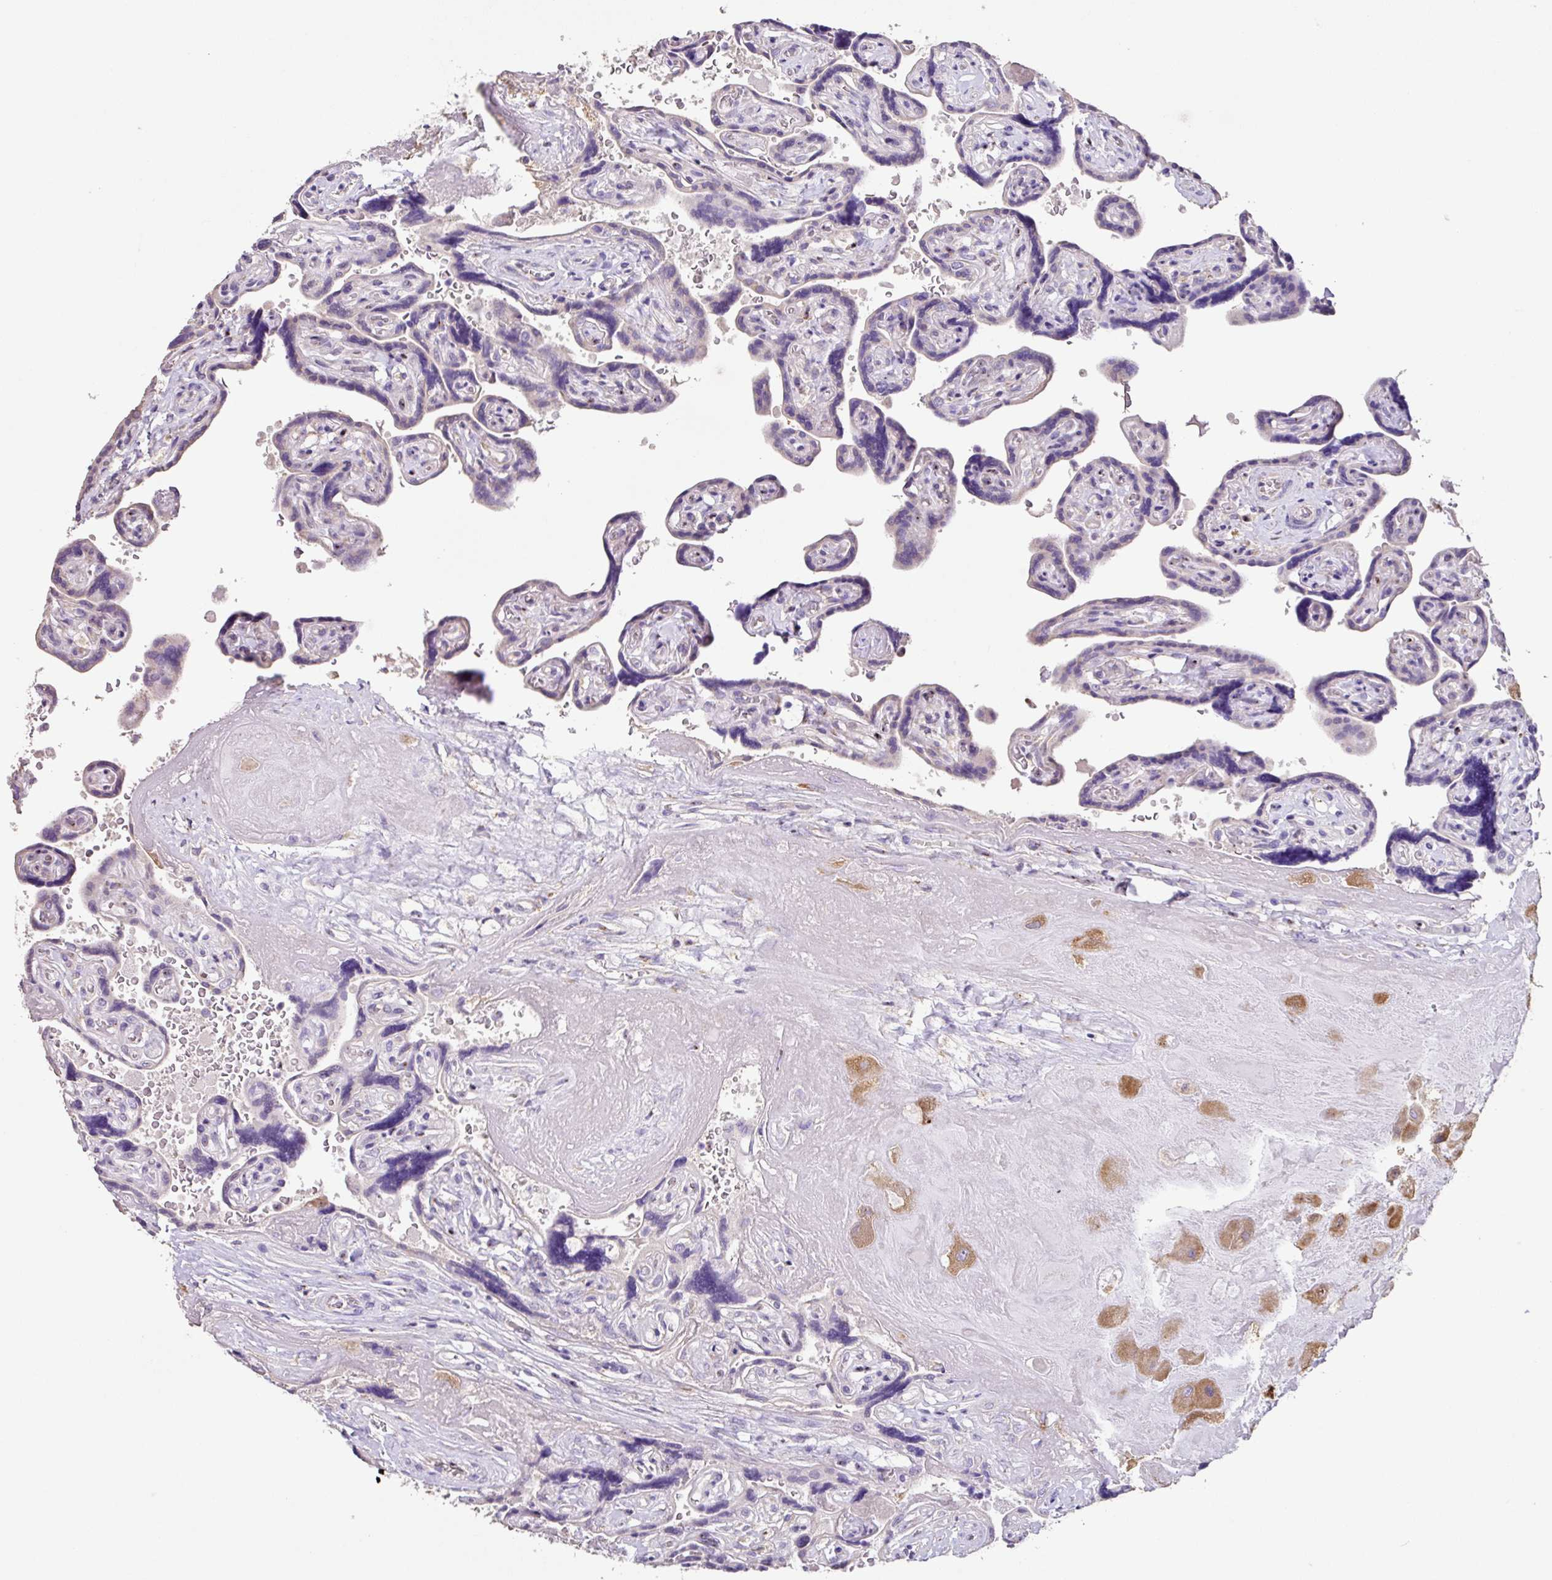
{"staining": {"intensity": "moderate", "quantity": "25%-75%", "location": "cytoplasmic/membranous"}, "tissue": "placenta", "cell_type": "Decidual cells", "image_type": "normal", "snomed": [{"axis": "morphology", "description": "Normal tissue, NOS"}, {"axis": "topography", "description": "Placenta"}], "caption": "Decidual cells exhibit medium levels of moderate cytoplasmic/membranous staining in approximately 25%-75% of cells in normal human placenta. (IHC, brightfield microscopy, high magnification).", "gene": "ZG16", "patient": {"sex": "female", "age": 32}}